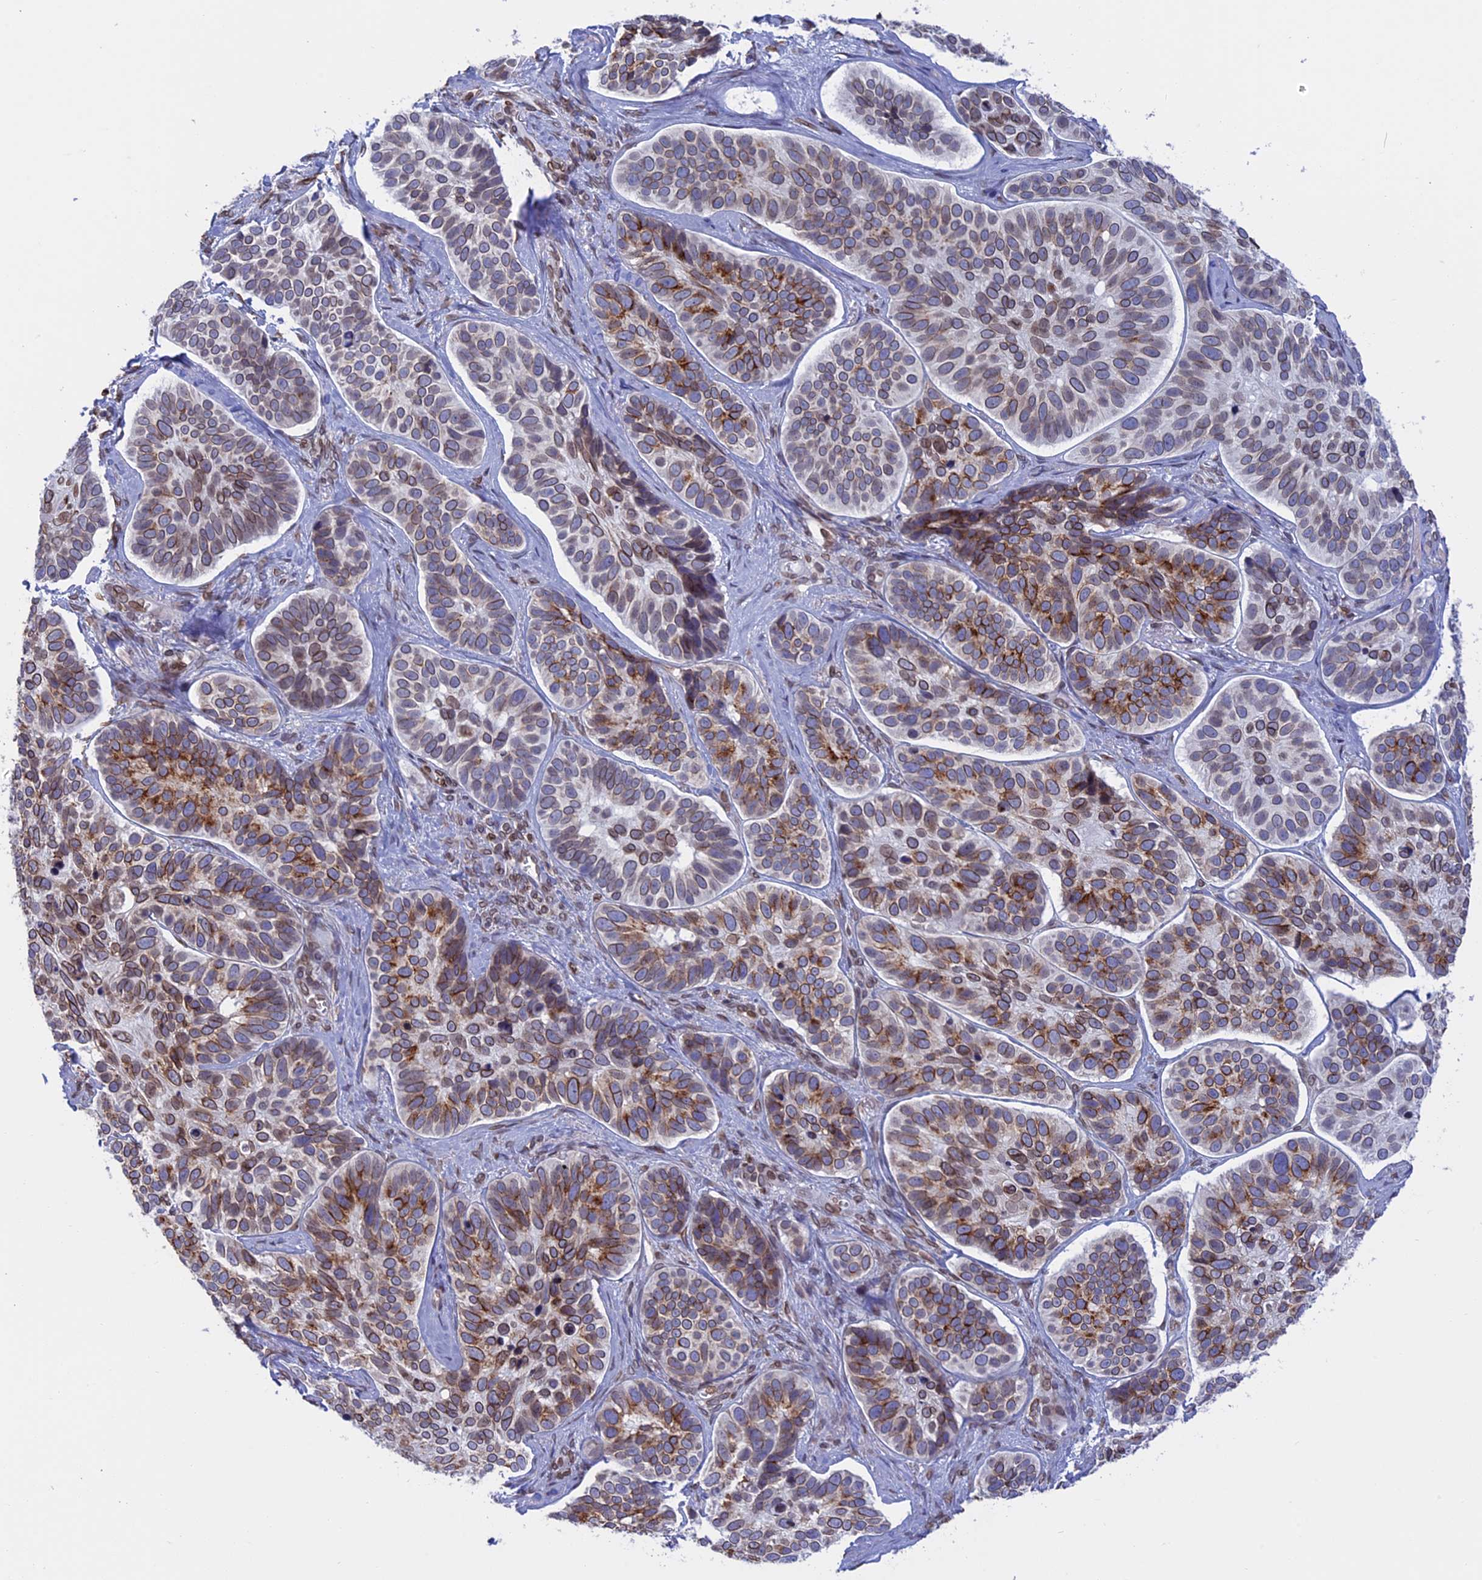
{"staining": {"intensity": "moderate", "quantity": "25%-75%", "location": "cytoplasmic/membranous,nuclear"}, "tissue": "skin cancer", "cell_type": "Tumor cells", "image_type": "cancer", "snomed": [{"axis": "morphology", "description": "Basal cell carcinoma"}, {"axis": "topography", "description": "Skin"}], "caption": "Immunohistochemical staining of basal cell carcinoma (skin) shows medium levels of moderate cytoplasmic/membranous and nuclear protein expression in approximately 25%-75% of tumor cells. (DAB (3,3'-diaminobenzidine) IHC with brightfield microscopy, high magnification).", "gene": "TMPRSS7", "patient": {"sex": "male", "age": 62}}